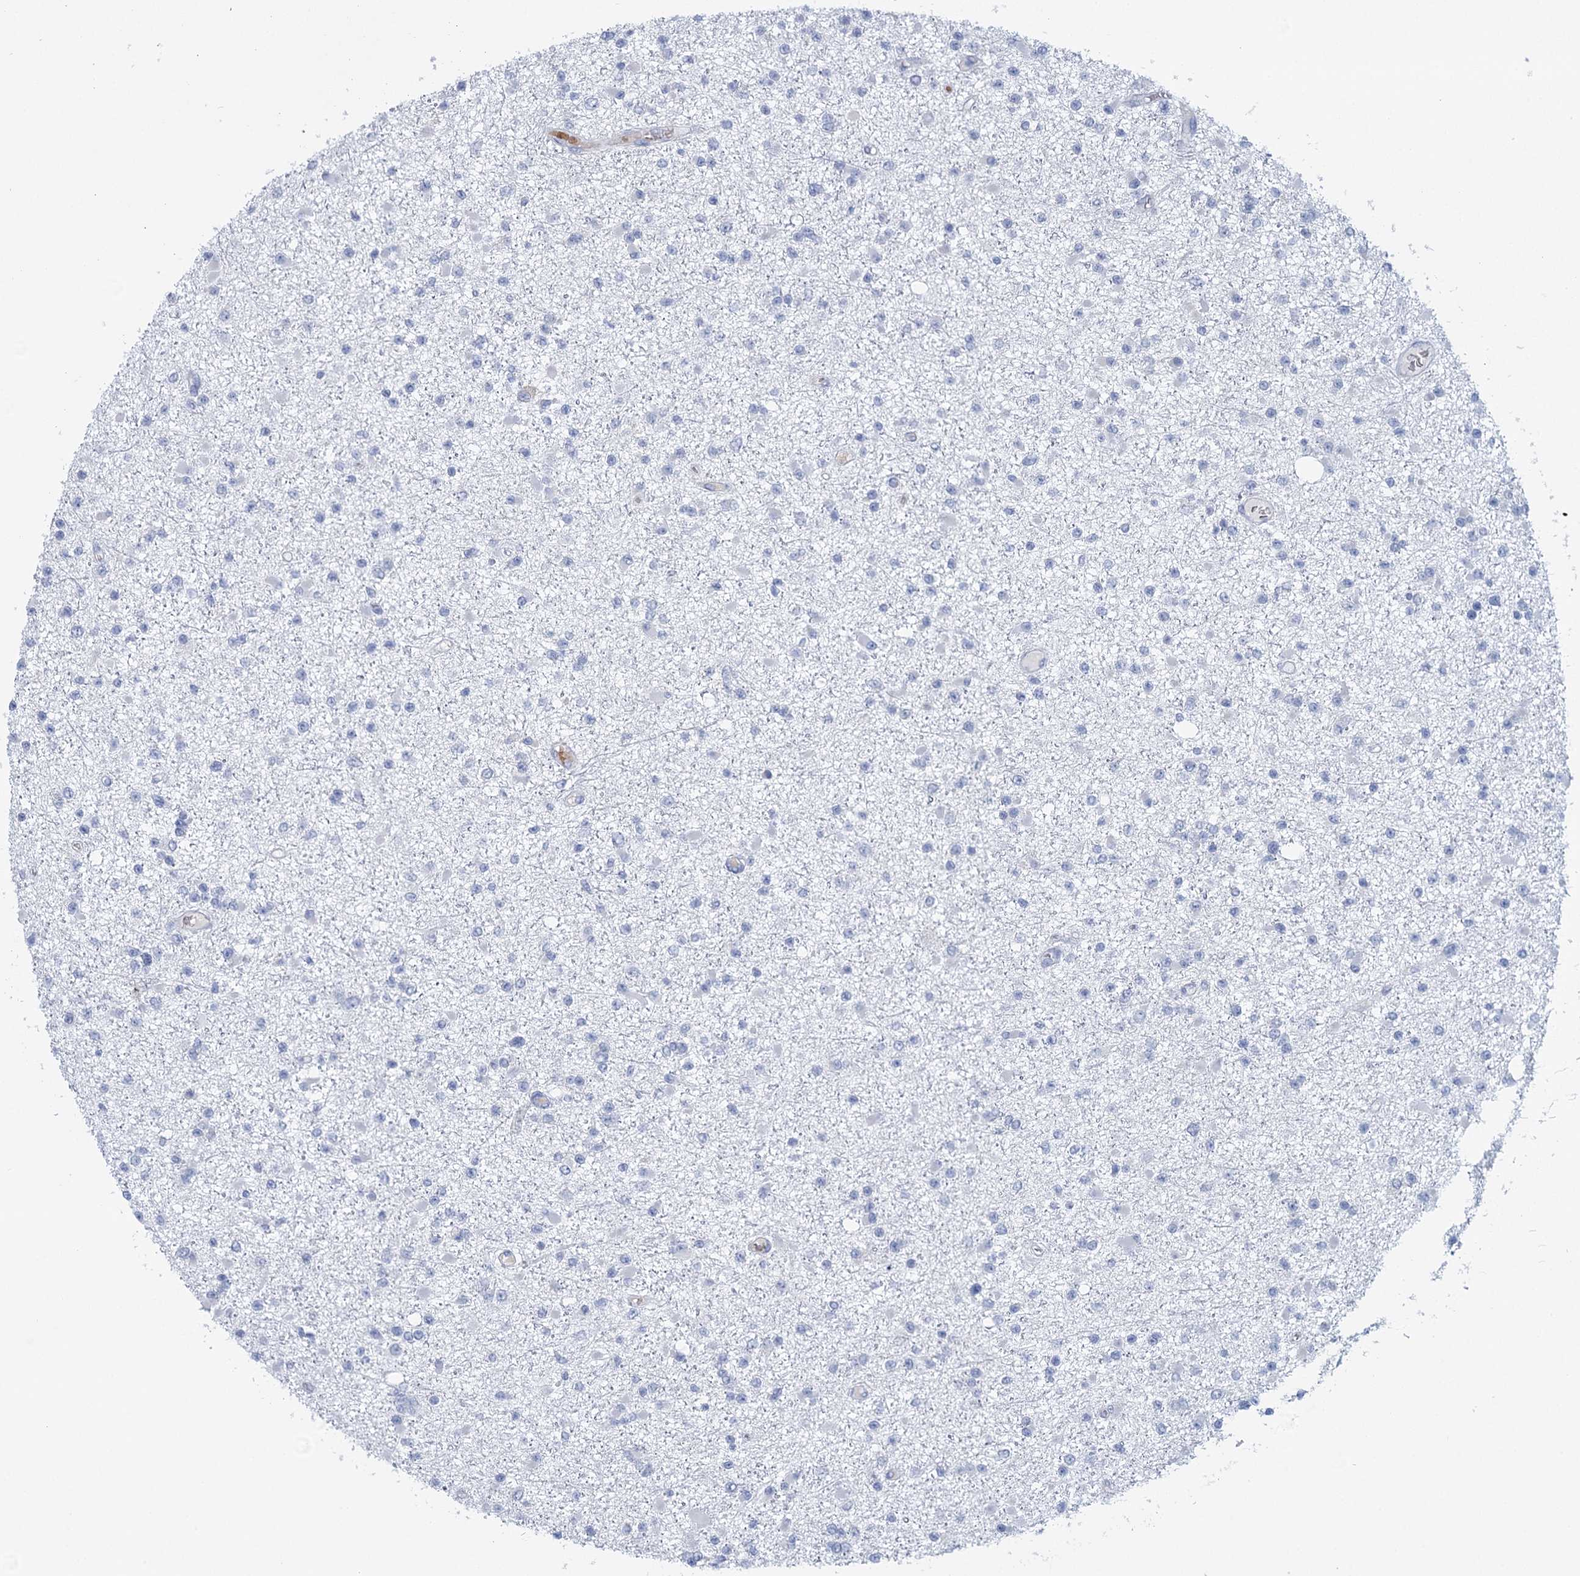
{"staining": {"intensity": "negative", "quantity": "none", "location": "none"}, "tissue": "glioma", "cell_type": "Tumor cells", "image_type": "cancer", "snomed": [{"axis": "morphology", "description": "Glioma, malignant, Low grade"}, {"axis": "topography", "description": "Brain"}], "caption": "DAB (3,3'-diaminobenzidine) immunohistochemical staining of human glioma shows no significant positivity in tumor cells.", "gene": "ANKRD16", "patient": {"sex": "female", "age": 22}}